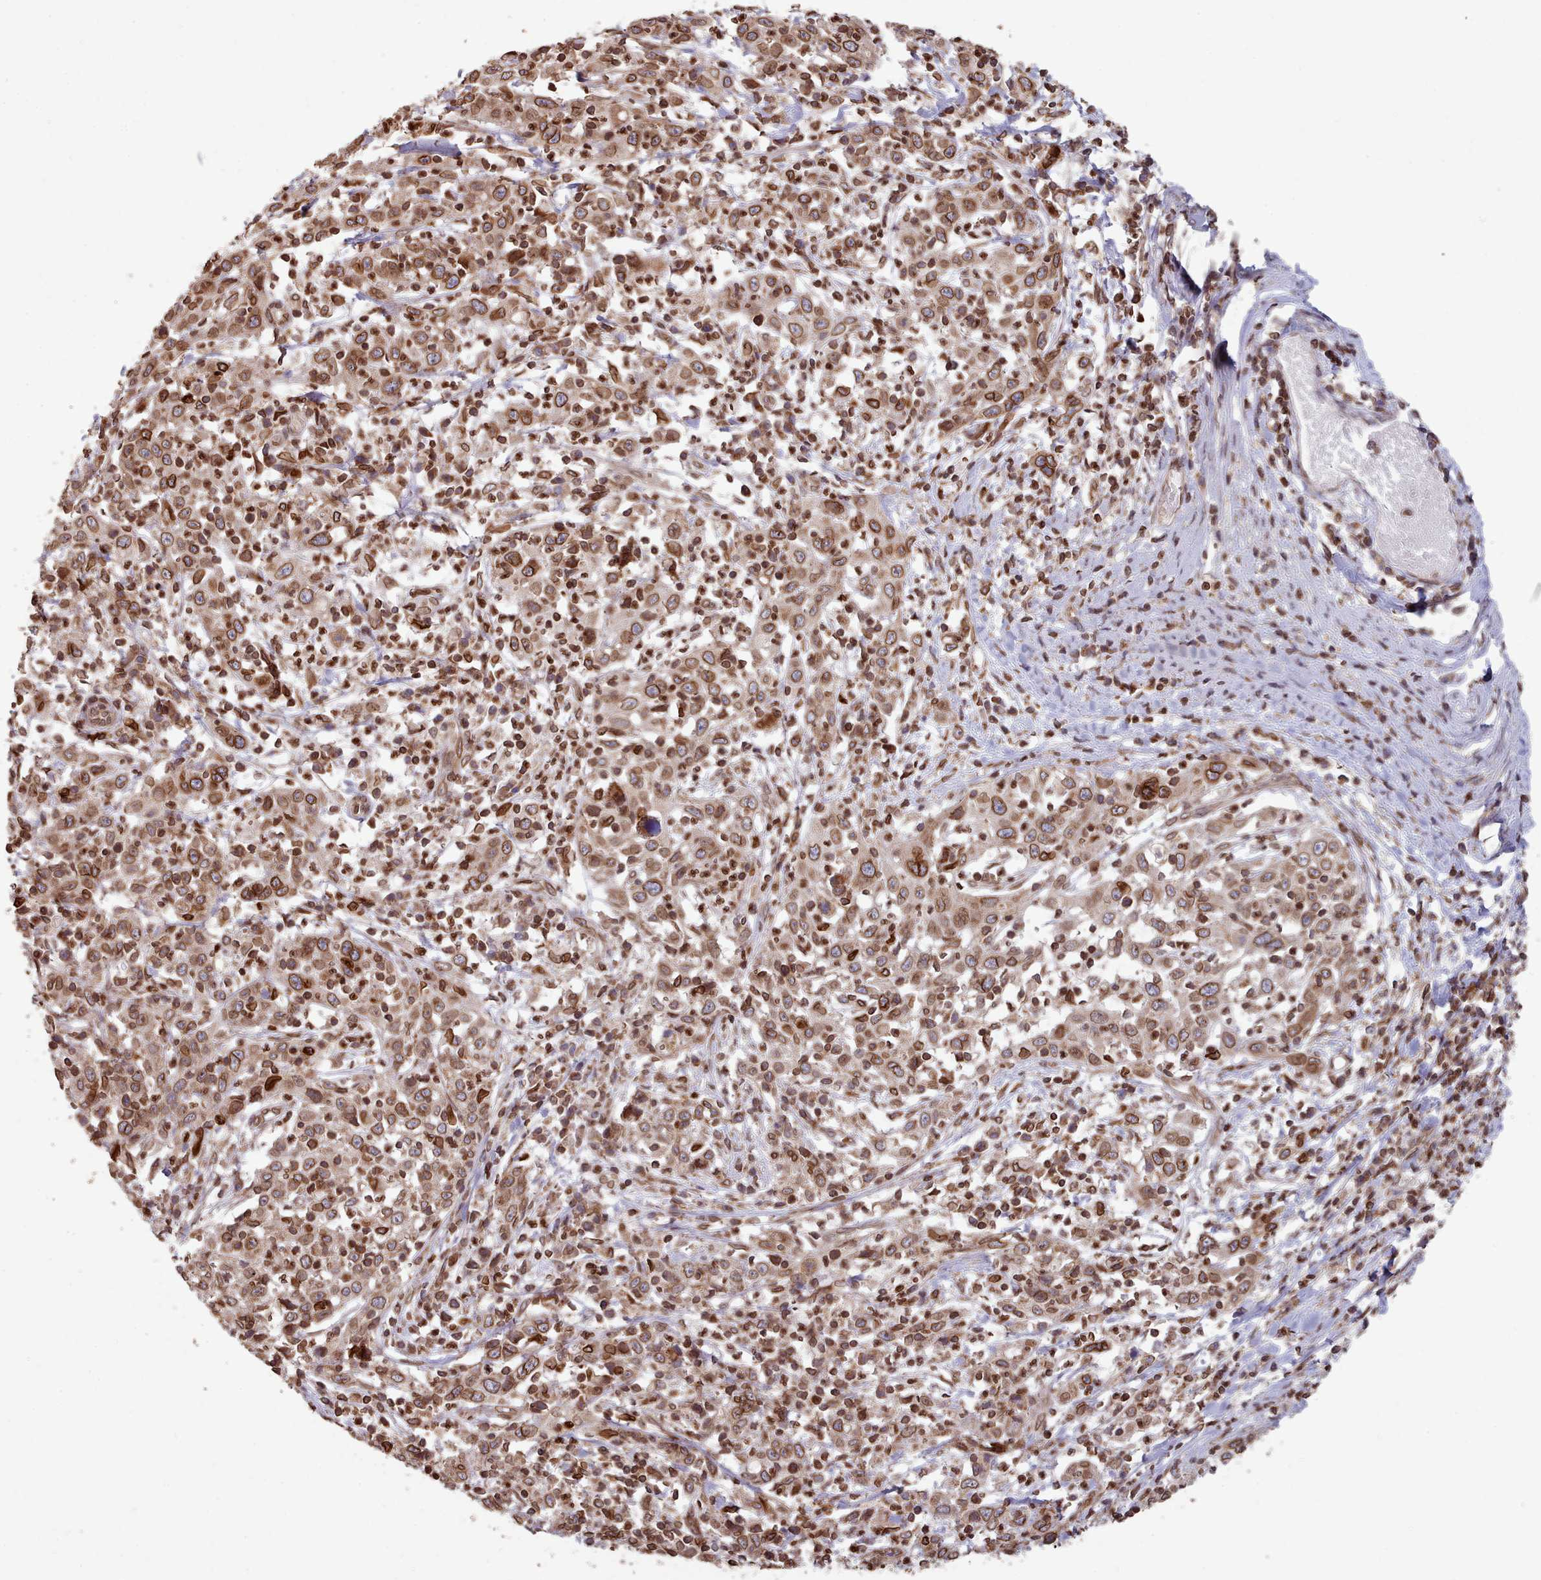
{"staining": {"intensity": "moderate", "quantity": ">75%", "location": "cytoplasmic/membranous,nuclear"}, "tissue": "cervical cancer", "cell_type": "Tumor cells", "image_type": "cancer", "snomed": [{"axis": "morphology", "description": "Squamous cell carcinoma, NOS"}, {"axis": "topography", "description": "Cervix"}], "caption": "The histopathology image demonstrates staining of squamous cell carcinoma (cervical), revealing moderate cytoplasmic/membranous and nuclear protein positivity (brown color) within tumor cells.", "gene": "TOR1AIP1", "patient": {"sex": "female", "age": 46}}